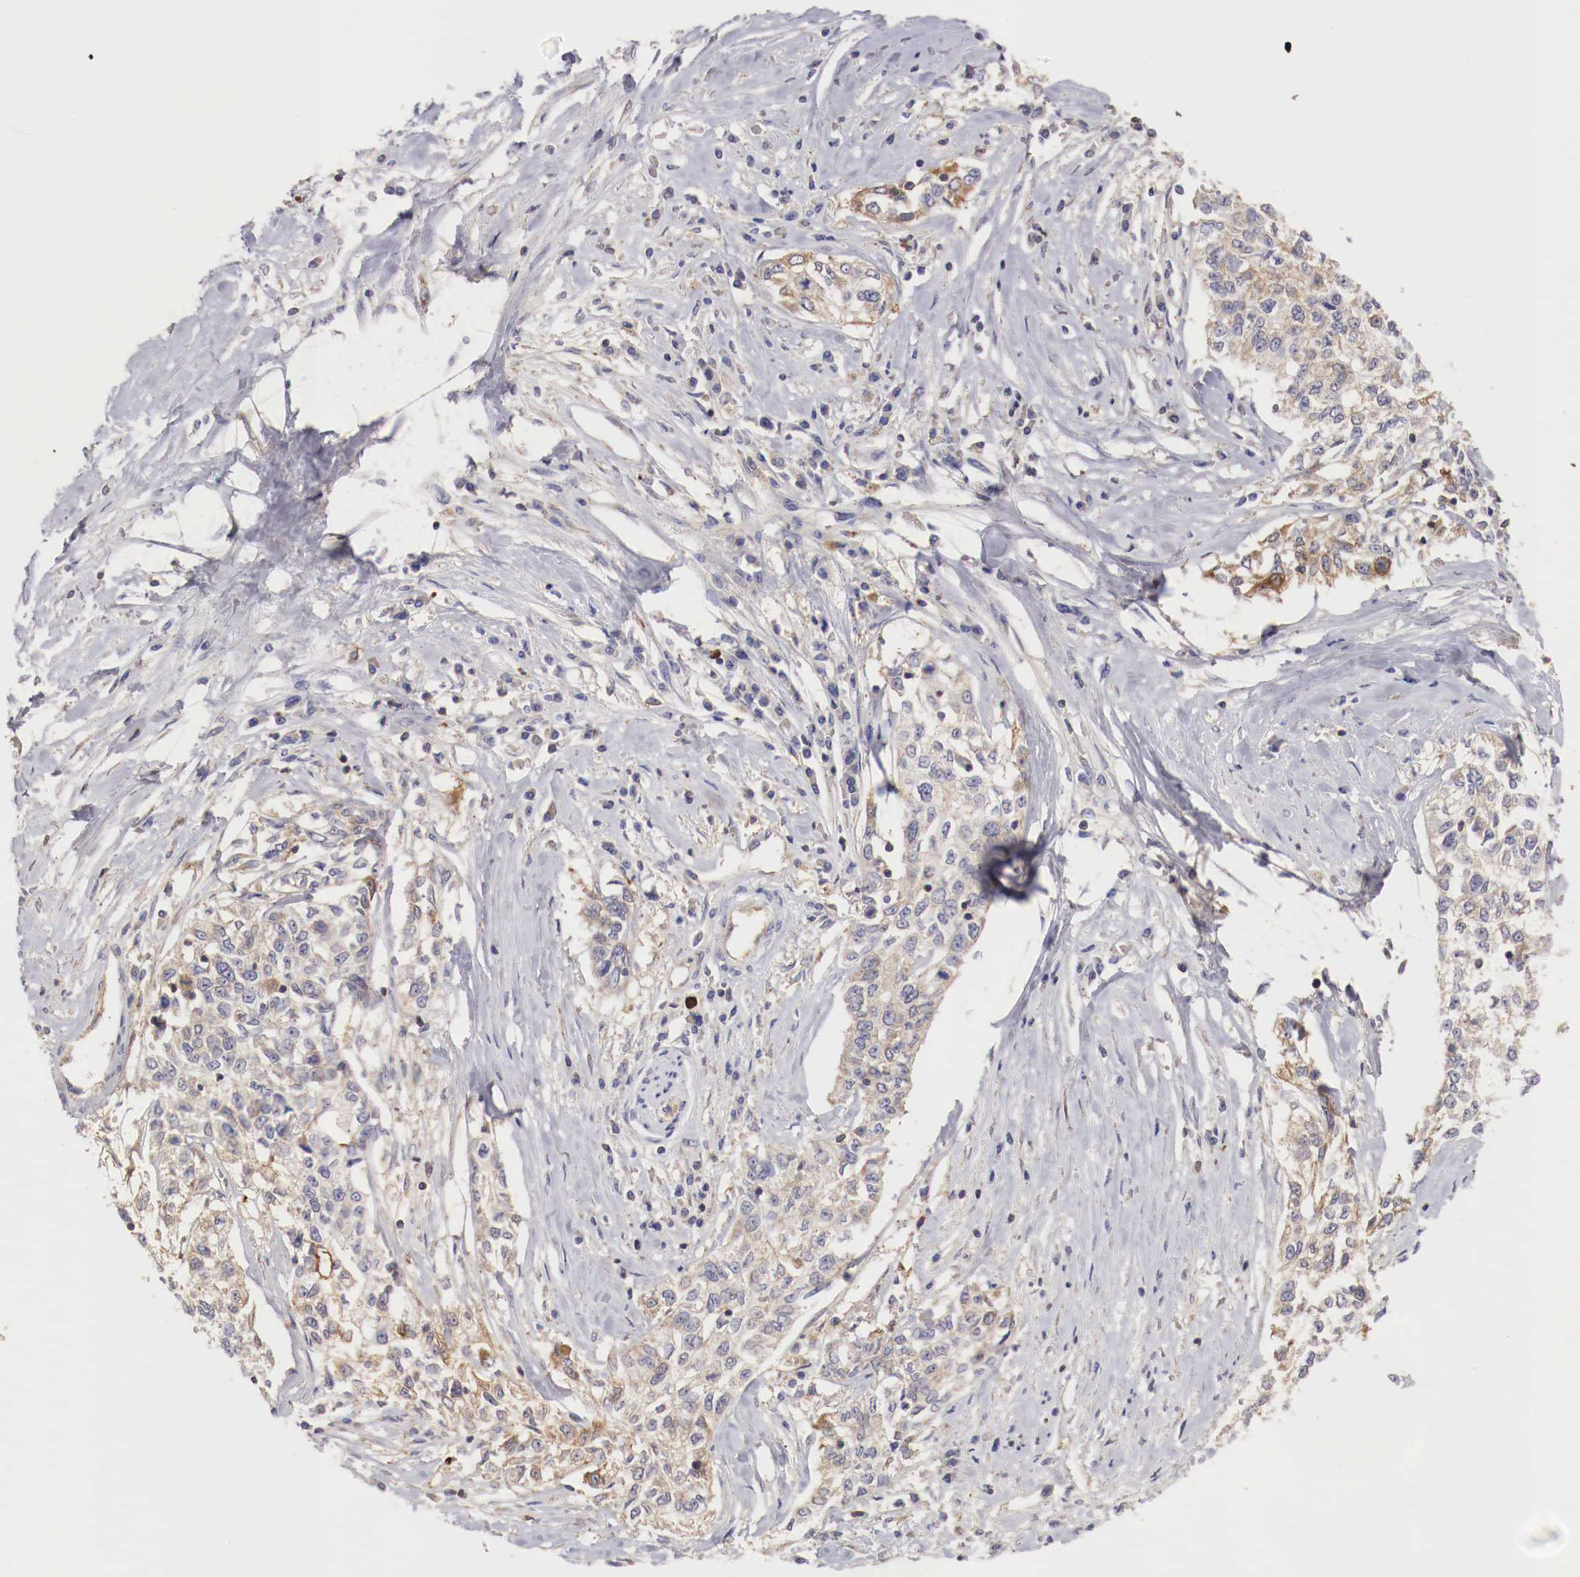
{"staining": {"intensity": "weak", "quantity": "25%-75%", "location": "cytoplasmic/membranous"}, "tissue": "cervical cancer", "cell_type": "Tumor cells", "image_type": "cancer", "snomed": [{"axis": "morphology", "description": "Squamous cell carcinoma, NOS"}, {"axis": "topography", "description": "Cervix"}], "caption": "This histopathology image exhibits immunohistochemistry (IHC) staining of cervical cancer, with low weak cytoplasmic/membranous positivity in about 25%-75% of tumor cells.", "gene": "PITPNA", "patient": {"sex": "female", "age": 57}}